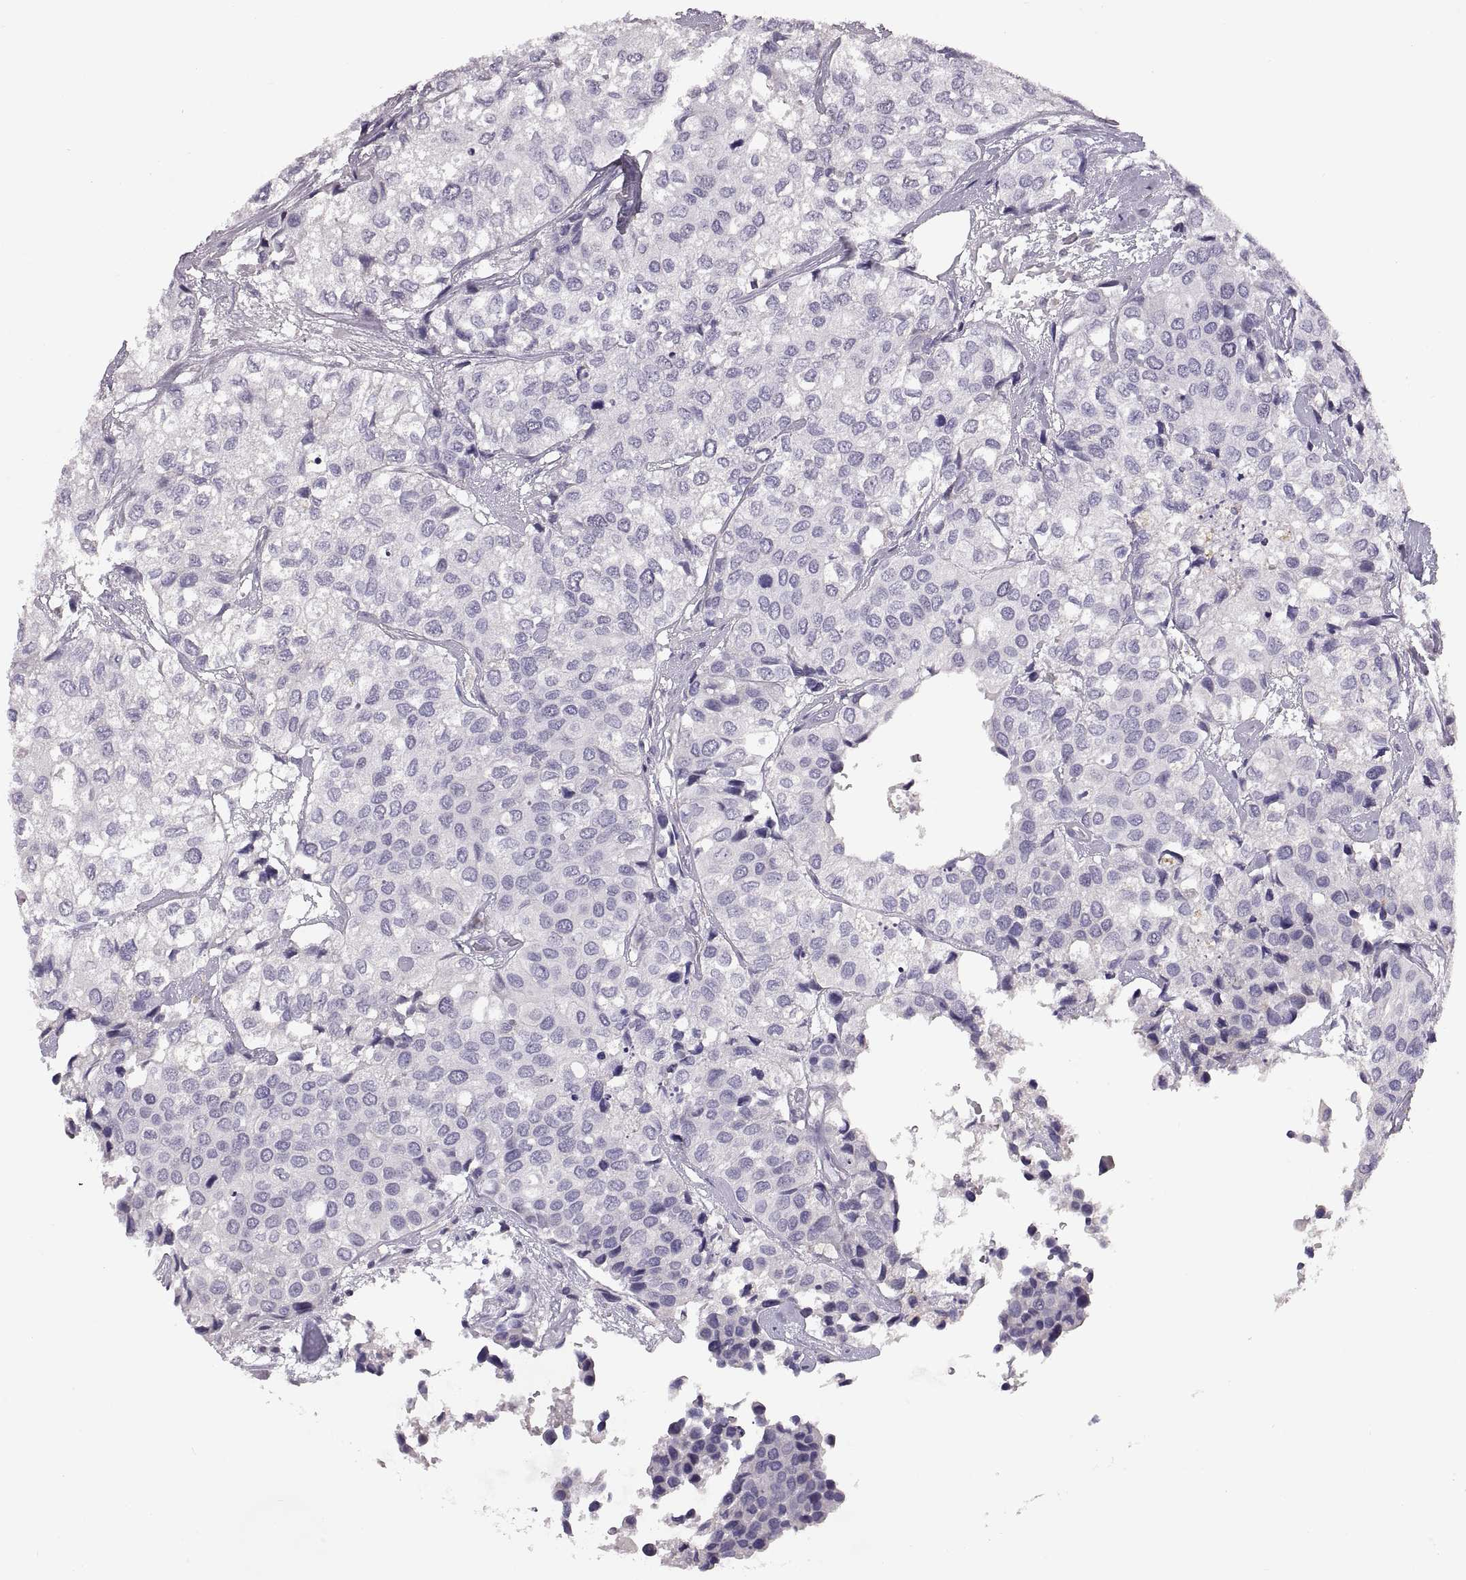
{"staining": {"intensity": "negative", "quantity": "none", "location": "none"}, "tissue": "urothelial cancer", "cell_type": "Tumor cells", "image_type": "cancer", "snomed": [{"axis": "morphology", "description": "Urothelial carcinoma, High grade"}, {"axis": "topography", "description": "Urinary bladder"}], "caption": "Urothelial carcinoma (high-grade) stained for a protein using immunohistochemistry reveals no staining tumor cells.", "gene": "MAGEB18", "patient": {"sex": "male", "age": 73}}